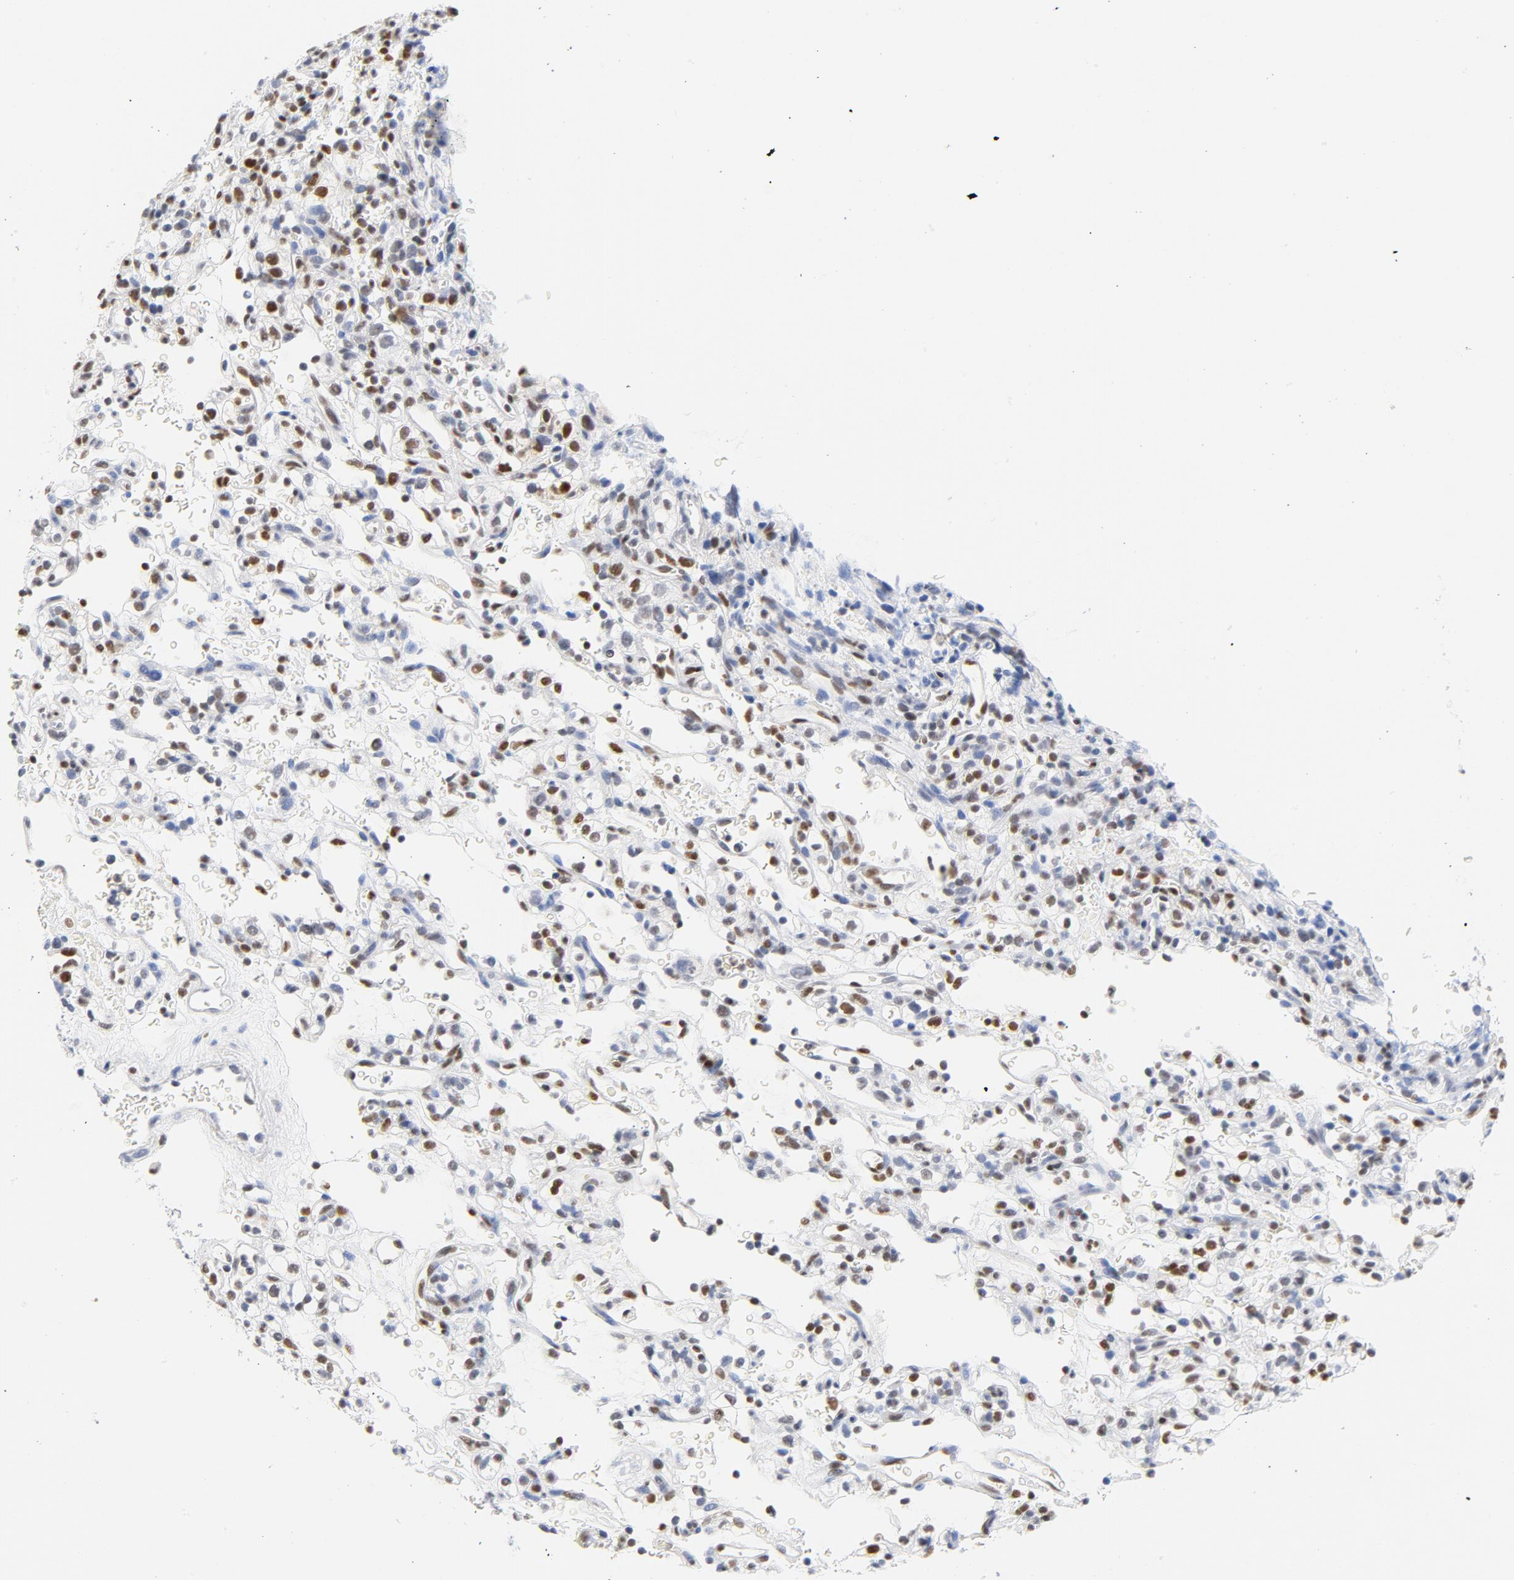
{"staining": {"intensity": "moderate", "quantity": "25%-75%", "location": "nuclear"}, "tissue": "renal cancer", "cell_type": "Tumor cells", "image_type": "cancer", "snomed": [{"axis": "morphology", "description": "Normal tissue, NOS"}, {"axis": "morphology", "description": "Adenocarcinoma, NOS"}, {"axis": "topography", "description": "Kidney"}], "caption": "IHC histopathology image of renal cancer stained for a protein (brown), which displays medium levels of moderate nuclear positivity in about 25%-75% of tumor cells.", "gene": "CDKN1B", "patient": {"sex": "female", "age": 72}}